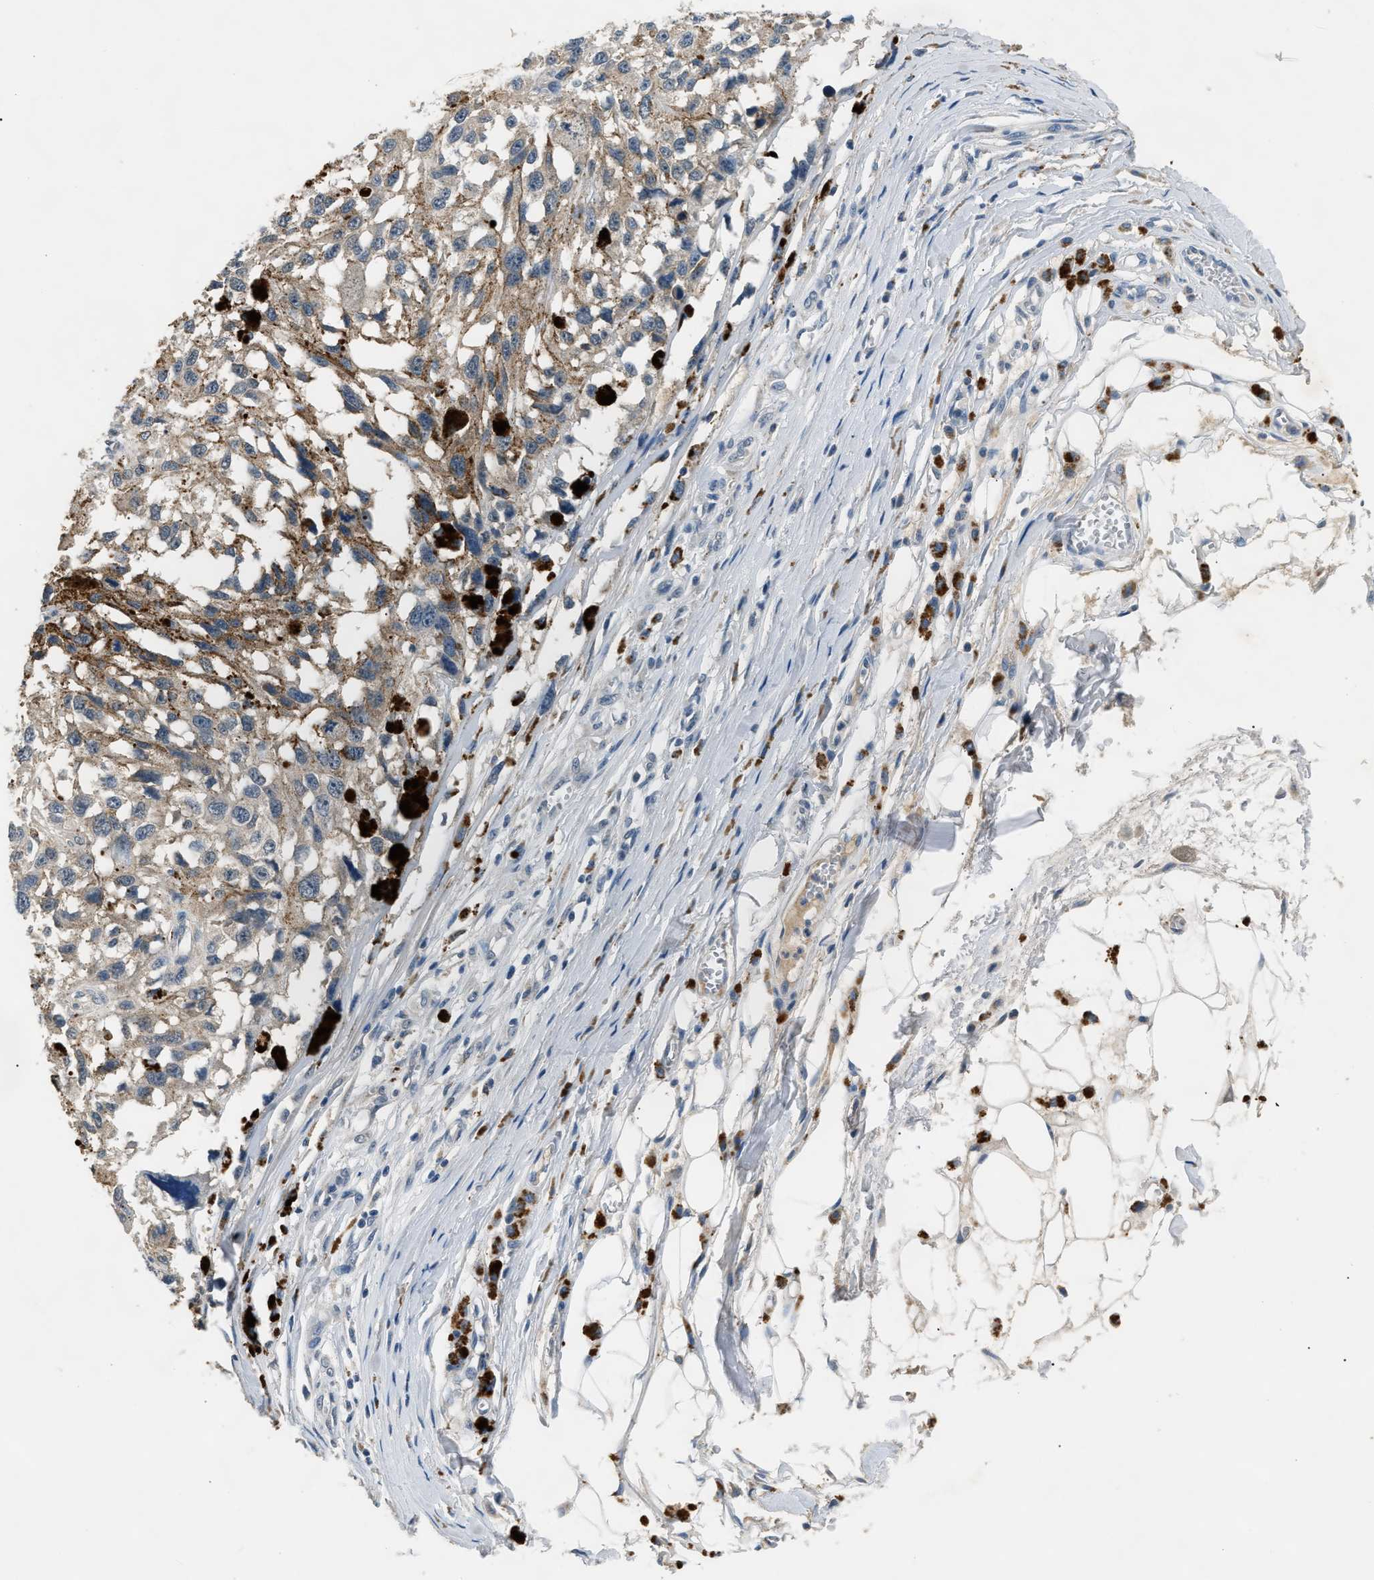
{"staining": {"intensity": "negative", "quantity": "none", "location": "none"}, "tissue": "melanoma", "cell_type": "Tumor cells", "image_type": "cancer", "snomed": [{"axis": "morphology", "description": "Malignant melanoma, Metastatic site"}, {"axis": "topography", "description": "Lymph node"}], "caption": "Immunohistochemical staining of human melanoma displays no significant staining in tumor cells.", "gene": "INHA", "patient": {"sex": "male", "age": 59}}